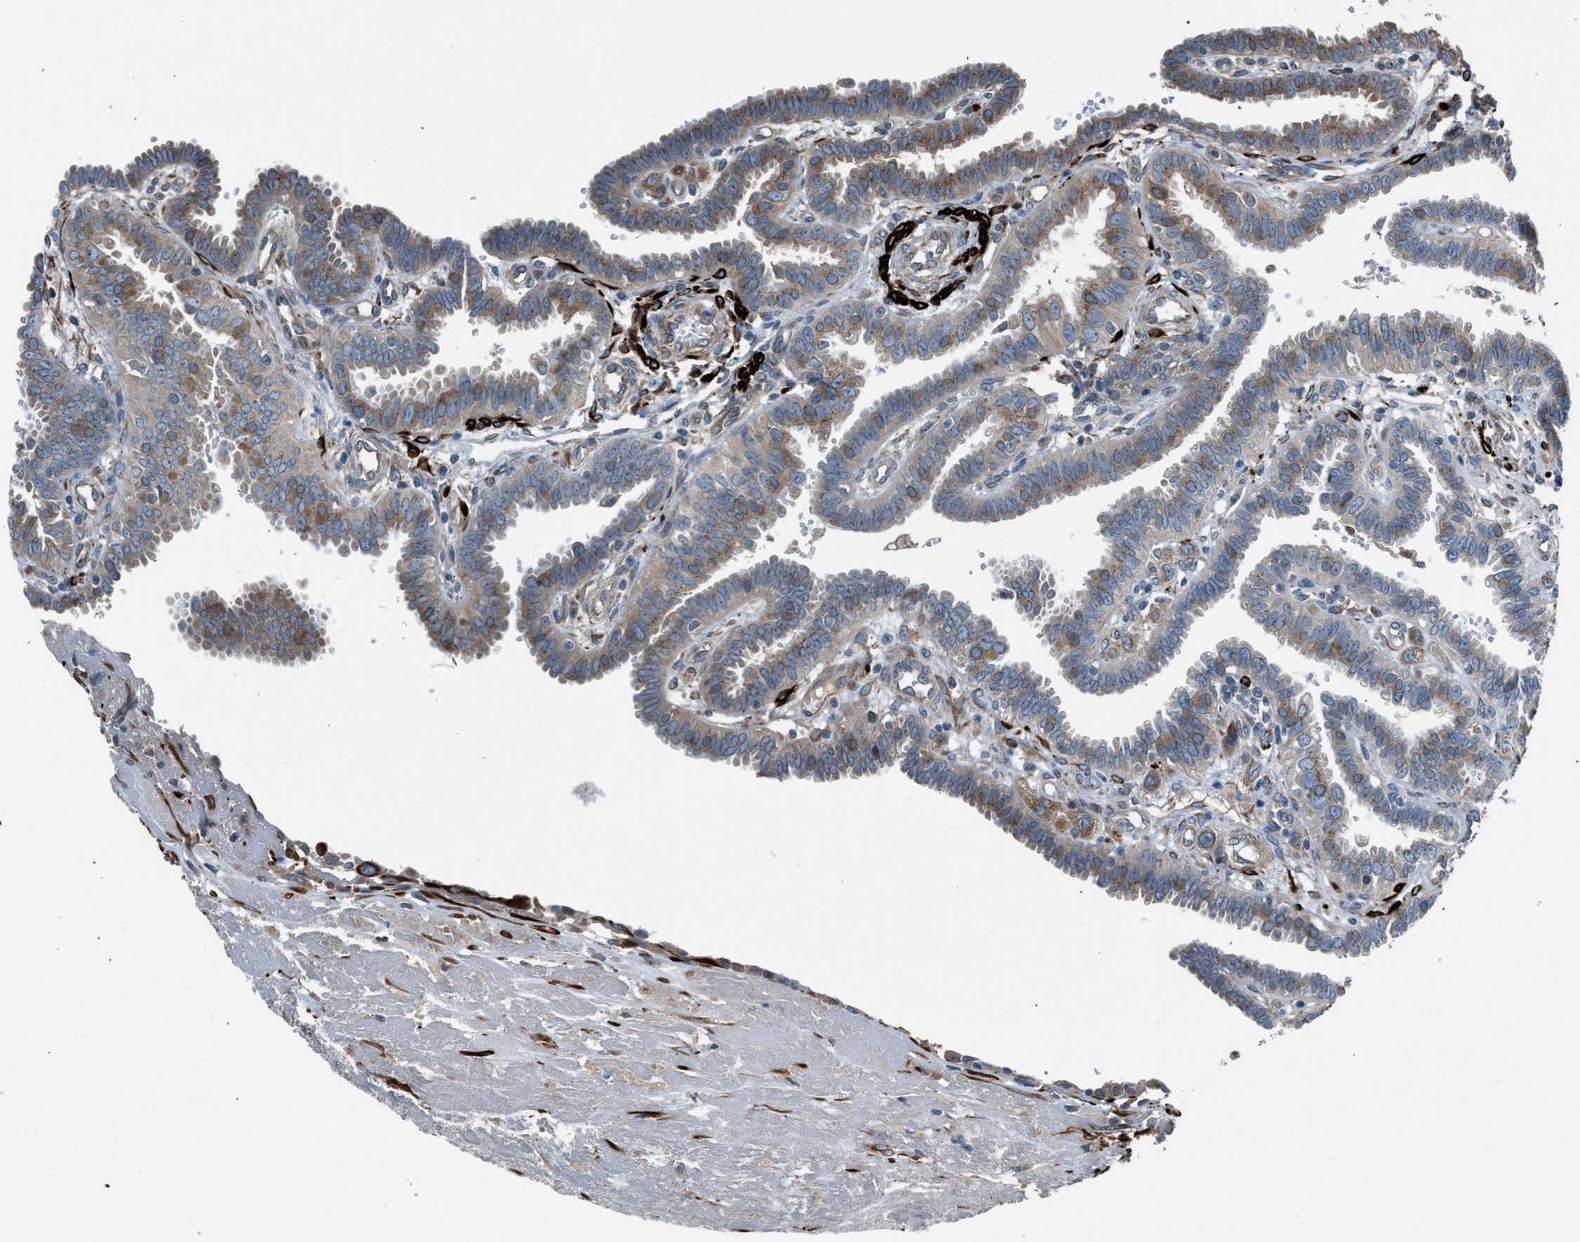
{"staining": {"intensity": "weak", "quantity": "25%-75%", "location": "cytoplasmic/membranous"}, "tissue": "fallopian tube", "cell_type": "Glandular cells", "image_type": "normal", "snomed": [{"axis": "morphology", "description": "Normal tissue, NOS"}, {"axis": "topography", "description": "Fallopian tube"}, {"axis": "topography", "description": "Placenta"}], "caption": "Benign fallopian tube displays weak cytoplasmic/membranous expression in approximately 25%-75% of glandular cells, visualized by immunohistochemistry.", "gene": "LMBR1", "patient": {"sex": "female", "age": 34}}